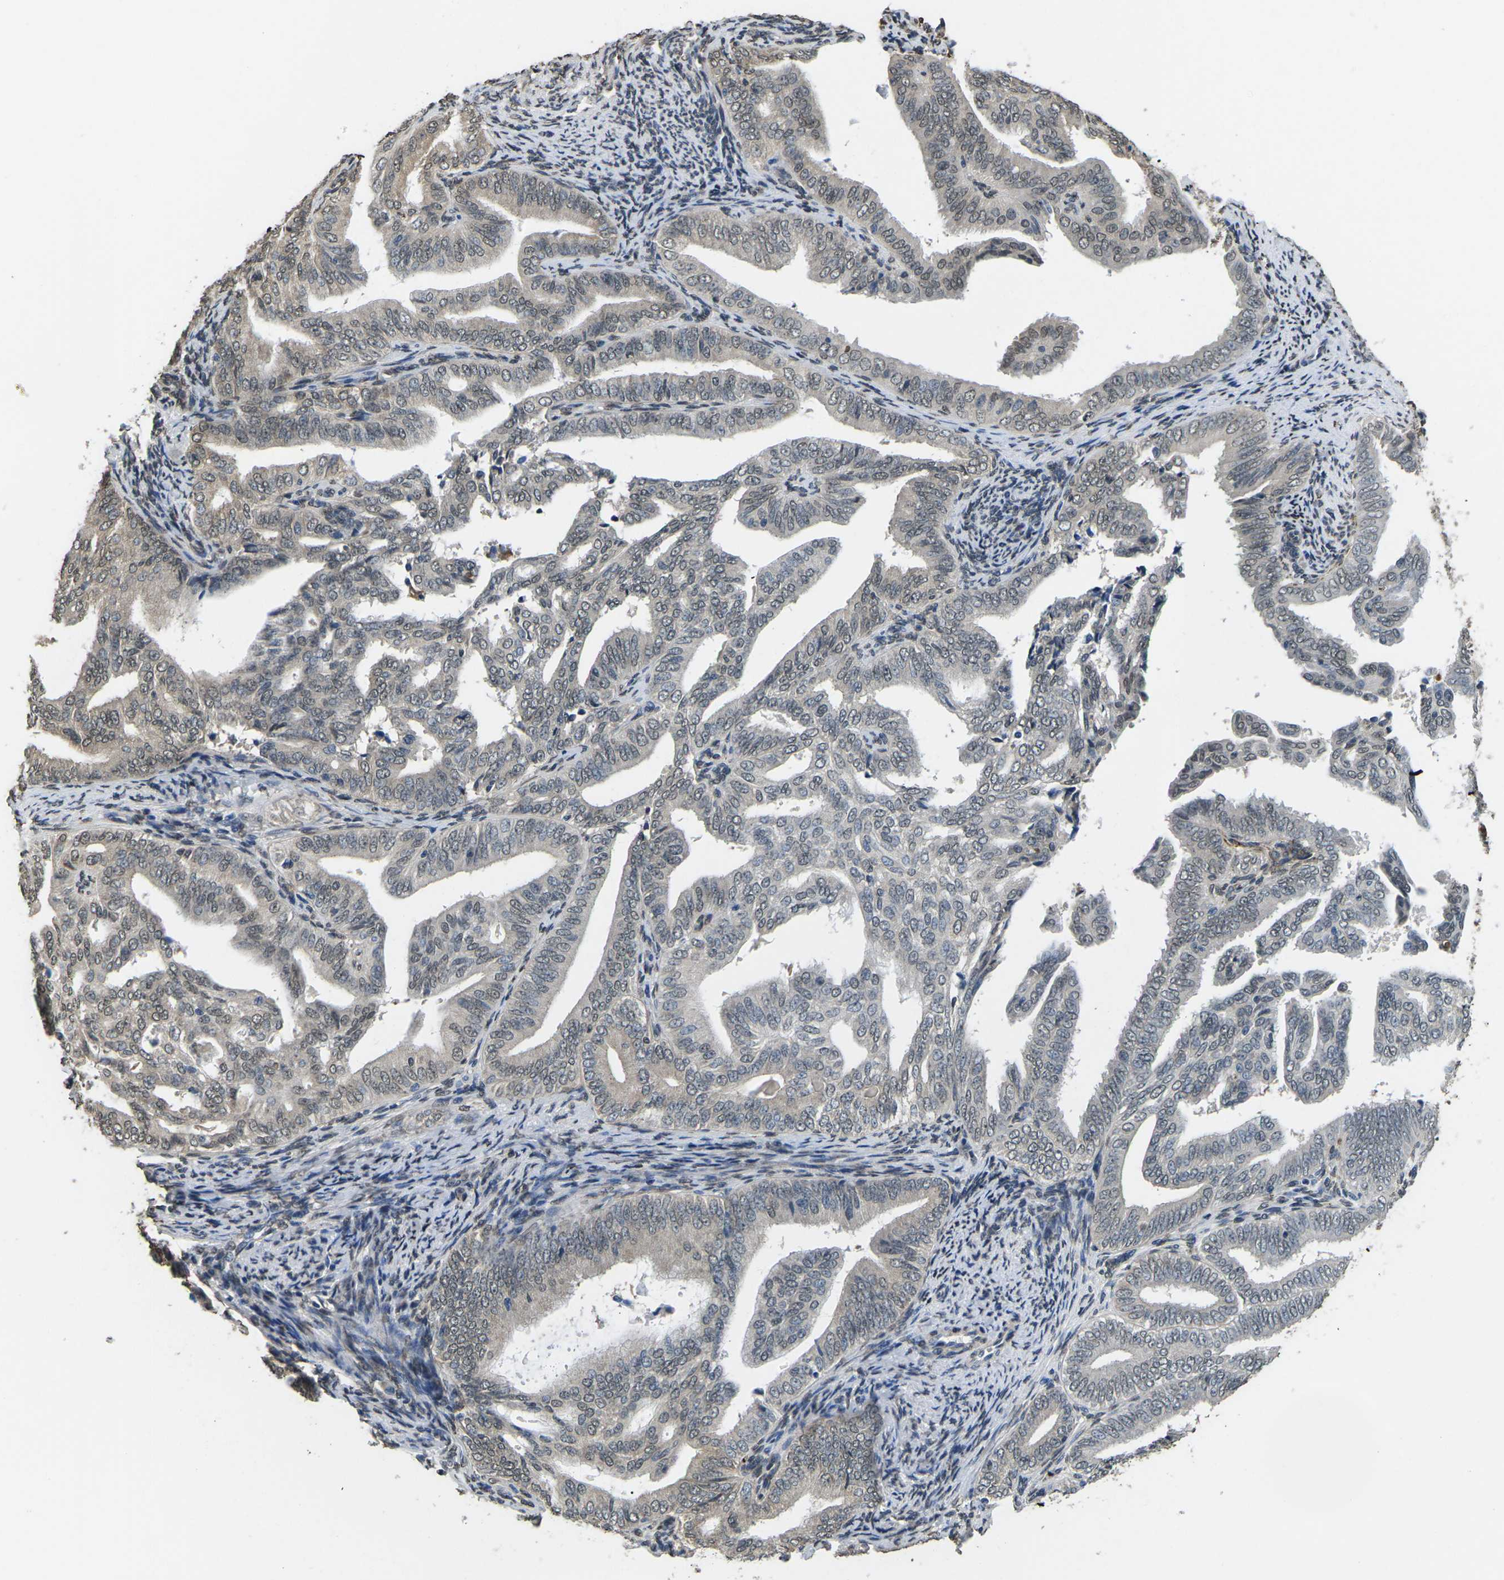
{"staining": {"intensity": "weak", "quantity": "25%-75%", "location": "nuclear"}, "tissue": "endometrial cancer", "cell_type": "Tumor cells", "image_type": "cancer", "snomed": [{"axis": "morphology", "description": "Adenocarcinoma, NOS"}, {"axis": "topography", "description": "Endometrium"}], "caption": "This histopathology image shows IHC staining of human endometrial cancer, with low weak nuclear expression in about 25%-75% of tumor cells.", "gene": "SCNN1B", "patient": {"sex": "female", "age": 58}}